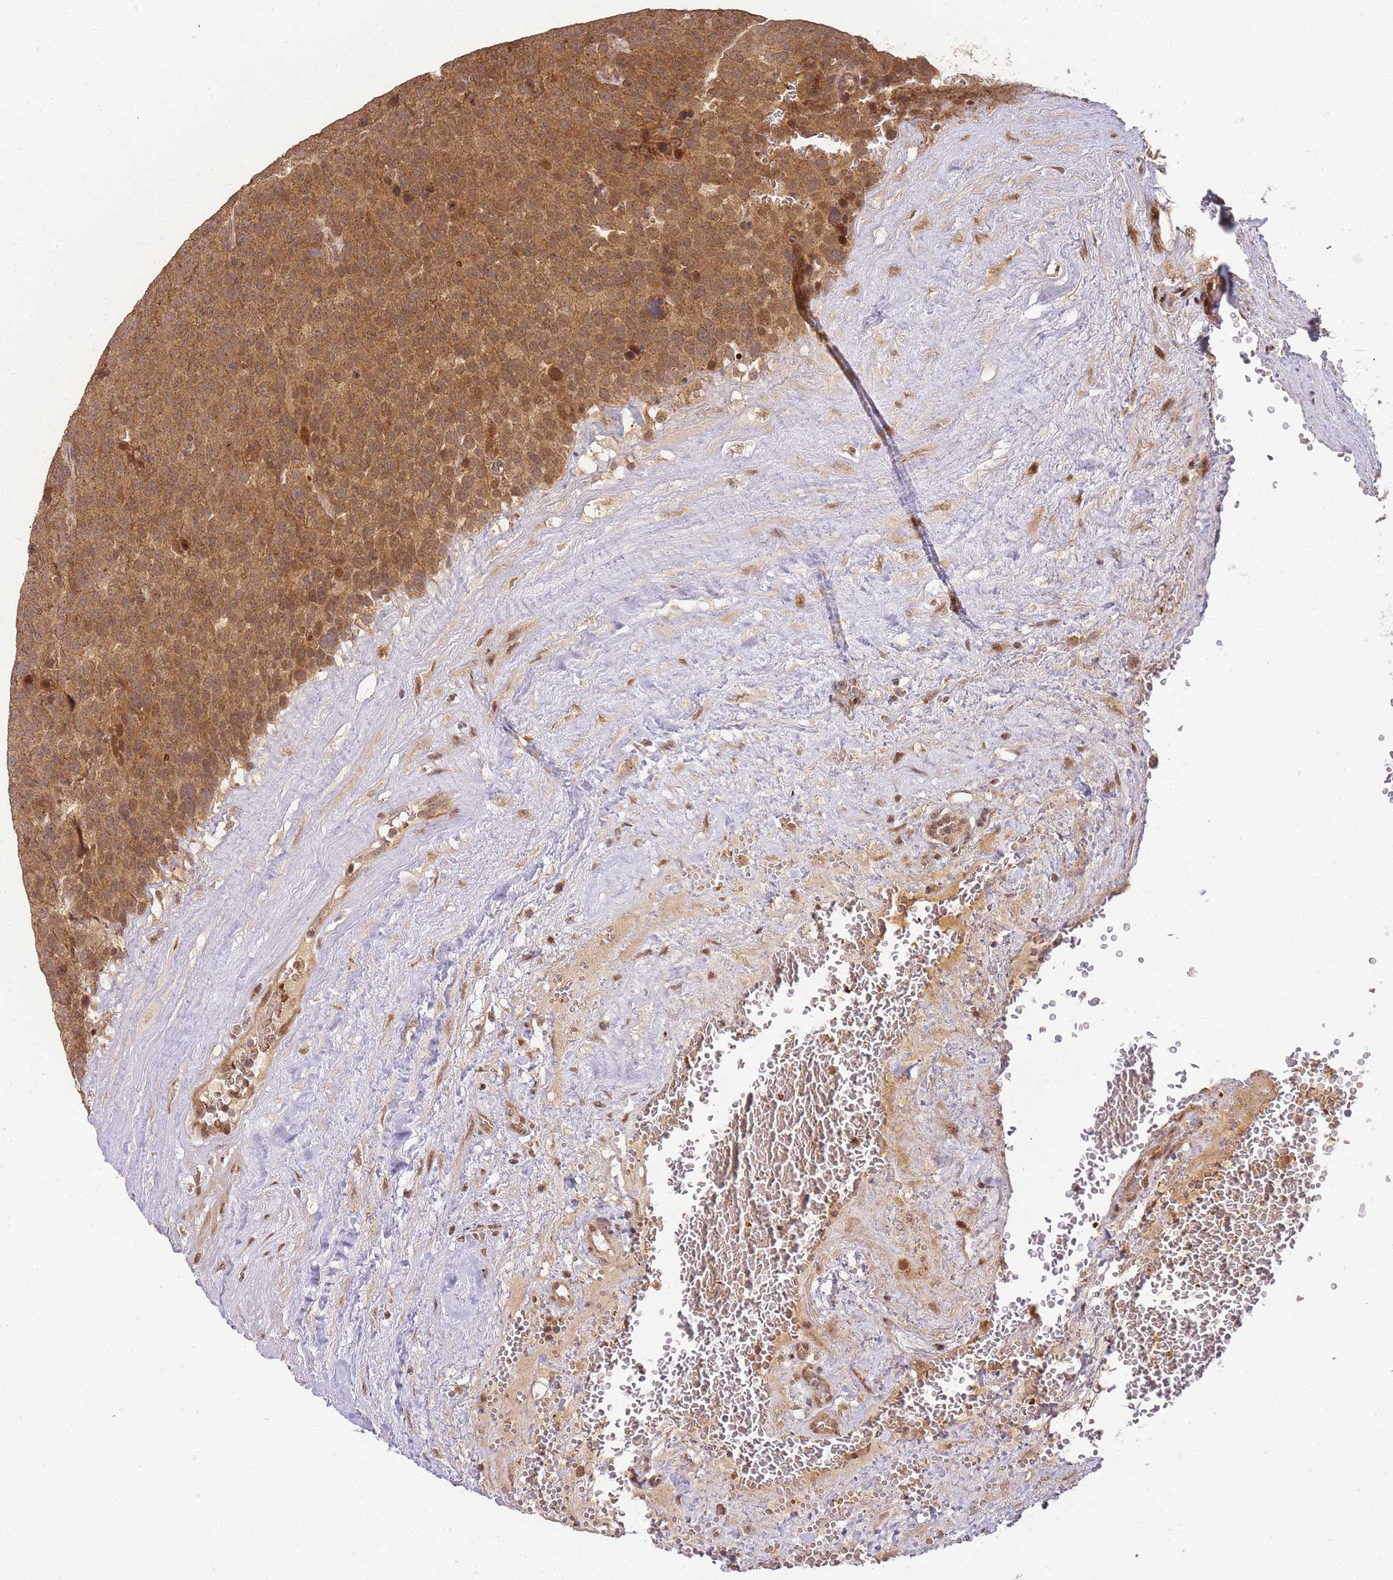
{"staining": {"intensity": "moderate", "quantity": ">75%", "location": "cytoplasmic/membranous,nuclear"}, "tissue": "testis cancer", "cell_type": "Tumor cells", "image_type": "cancer", "snomed": [{"axis": "morphology", "description": "Seminoma, NOS"}, {"axis": "topography", "description": "Testis"}], "caption": "Immunohistochemistry (IHC) photomicrograph of human testis cancer stained for a protein (brown), which shows medium levels of moderate cytoplasmic/membranous and nuclear positivity in approximately >75% of tumor cells.", "gene": "ZNF497", "patient": {"sex": "male", "age": 71}}